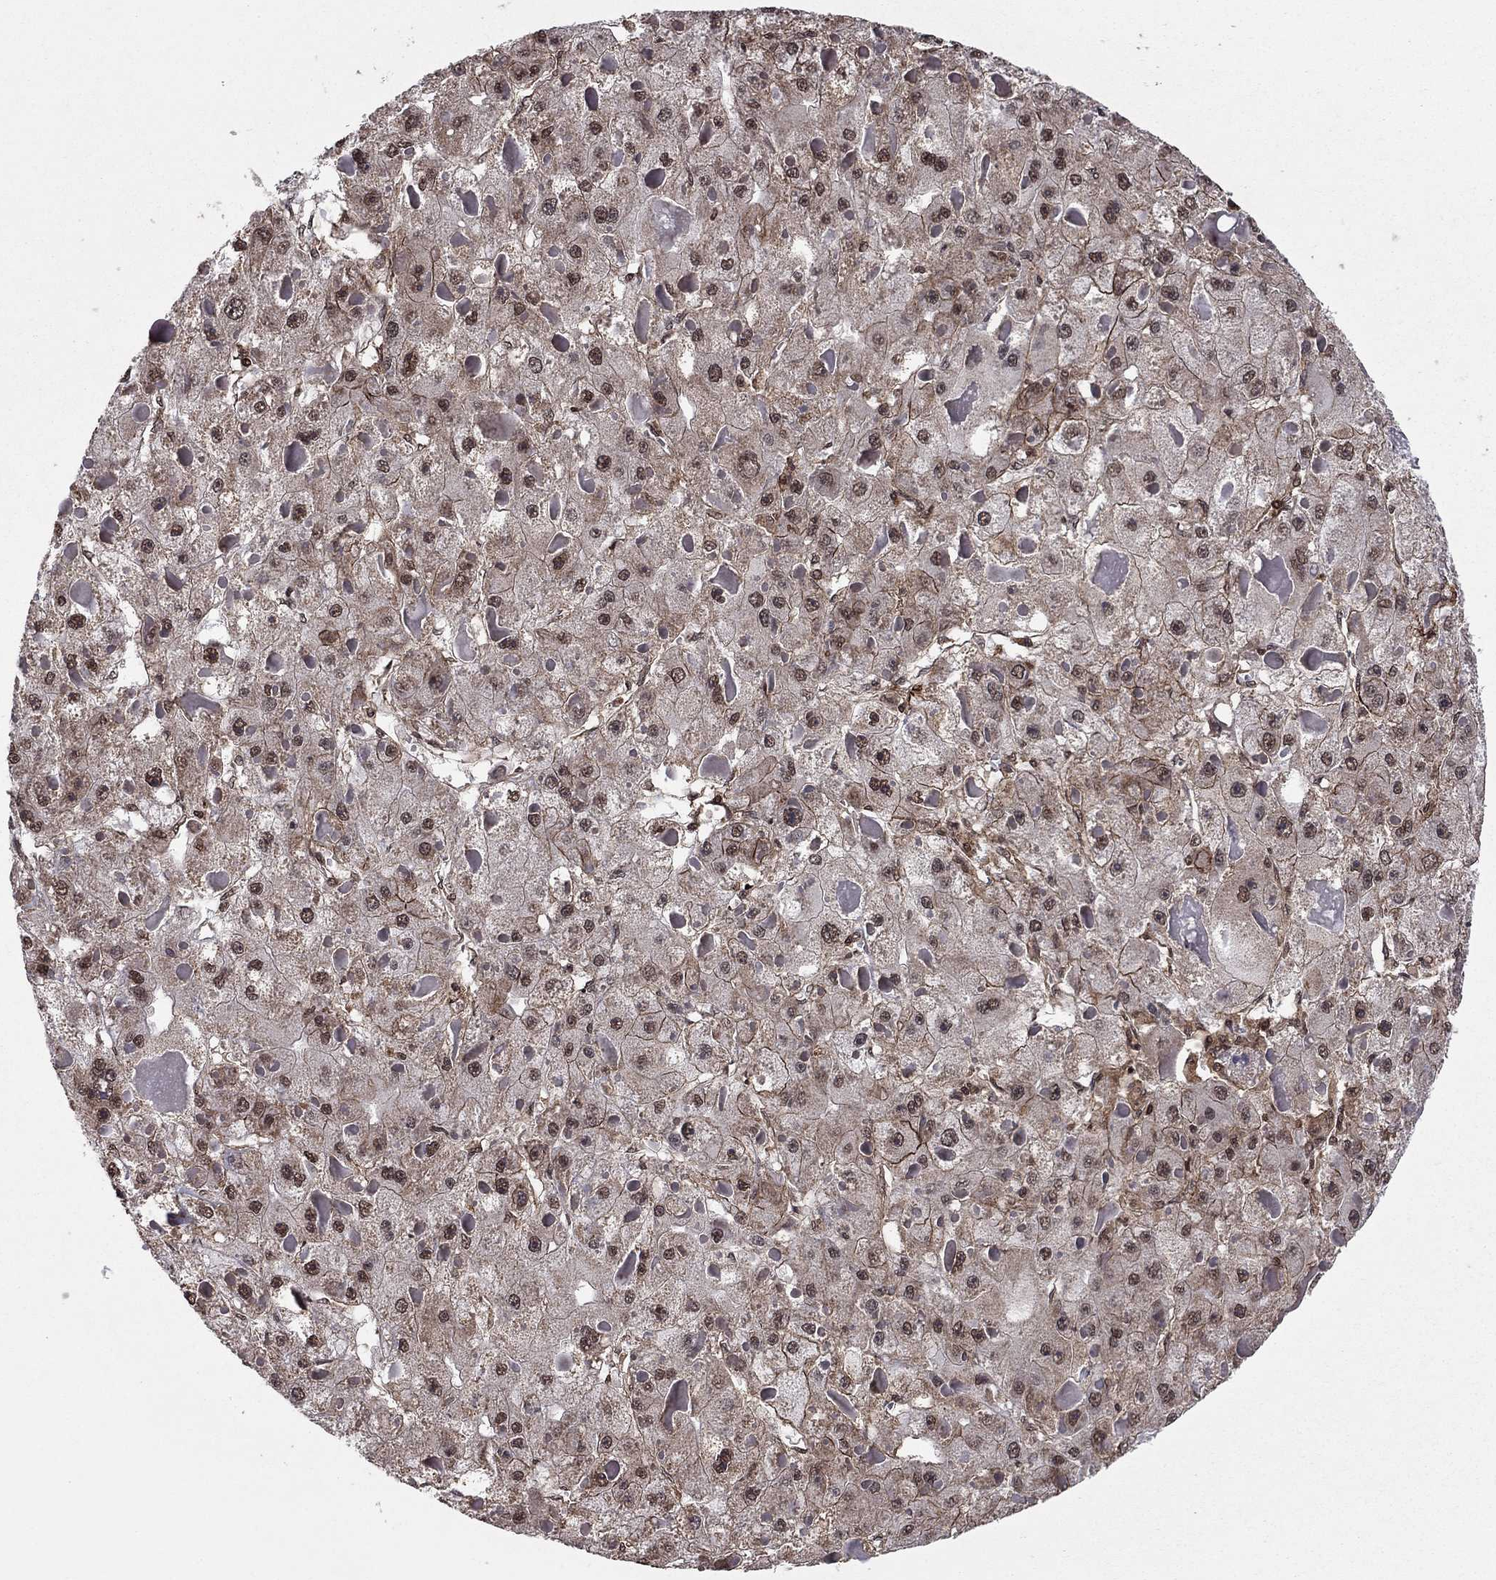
{"staining": {"intensity": "strong", "quantity": "<25%", "location": "nuclear"}, "tissue": "liver cancer", "cell_type": "Tumor cells", "image_type": "cancer", "snomed": [{"axis": "morphology", "description": "Carcinoma, Hepatocellular, NOS"}, {"axis": "topography", "description": "Liver"}], "caption": "This is a micrograph of IHC staining of hepatocellular carcinoma (liver), which shows strong positivity in the nuclear of tumor cells.", "gene": "SSX2IP", "patient": {"sex": "female", "age": 73}}